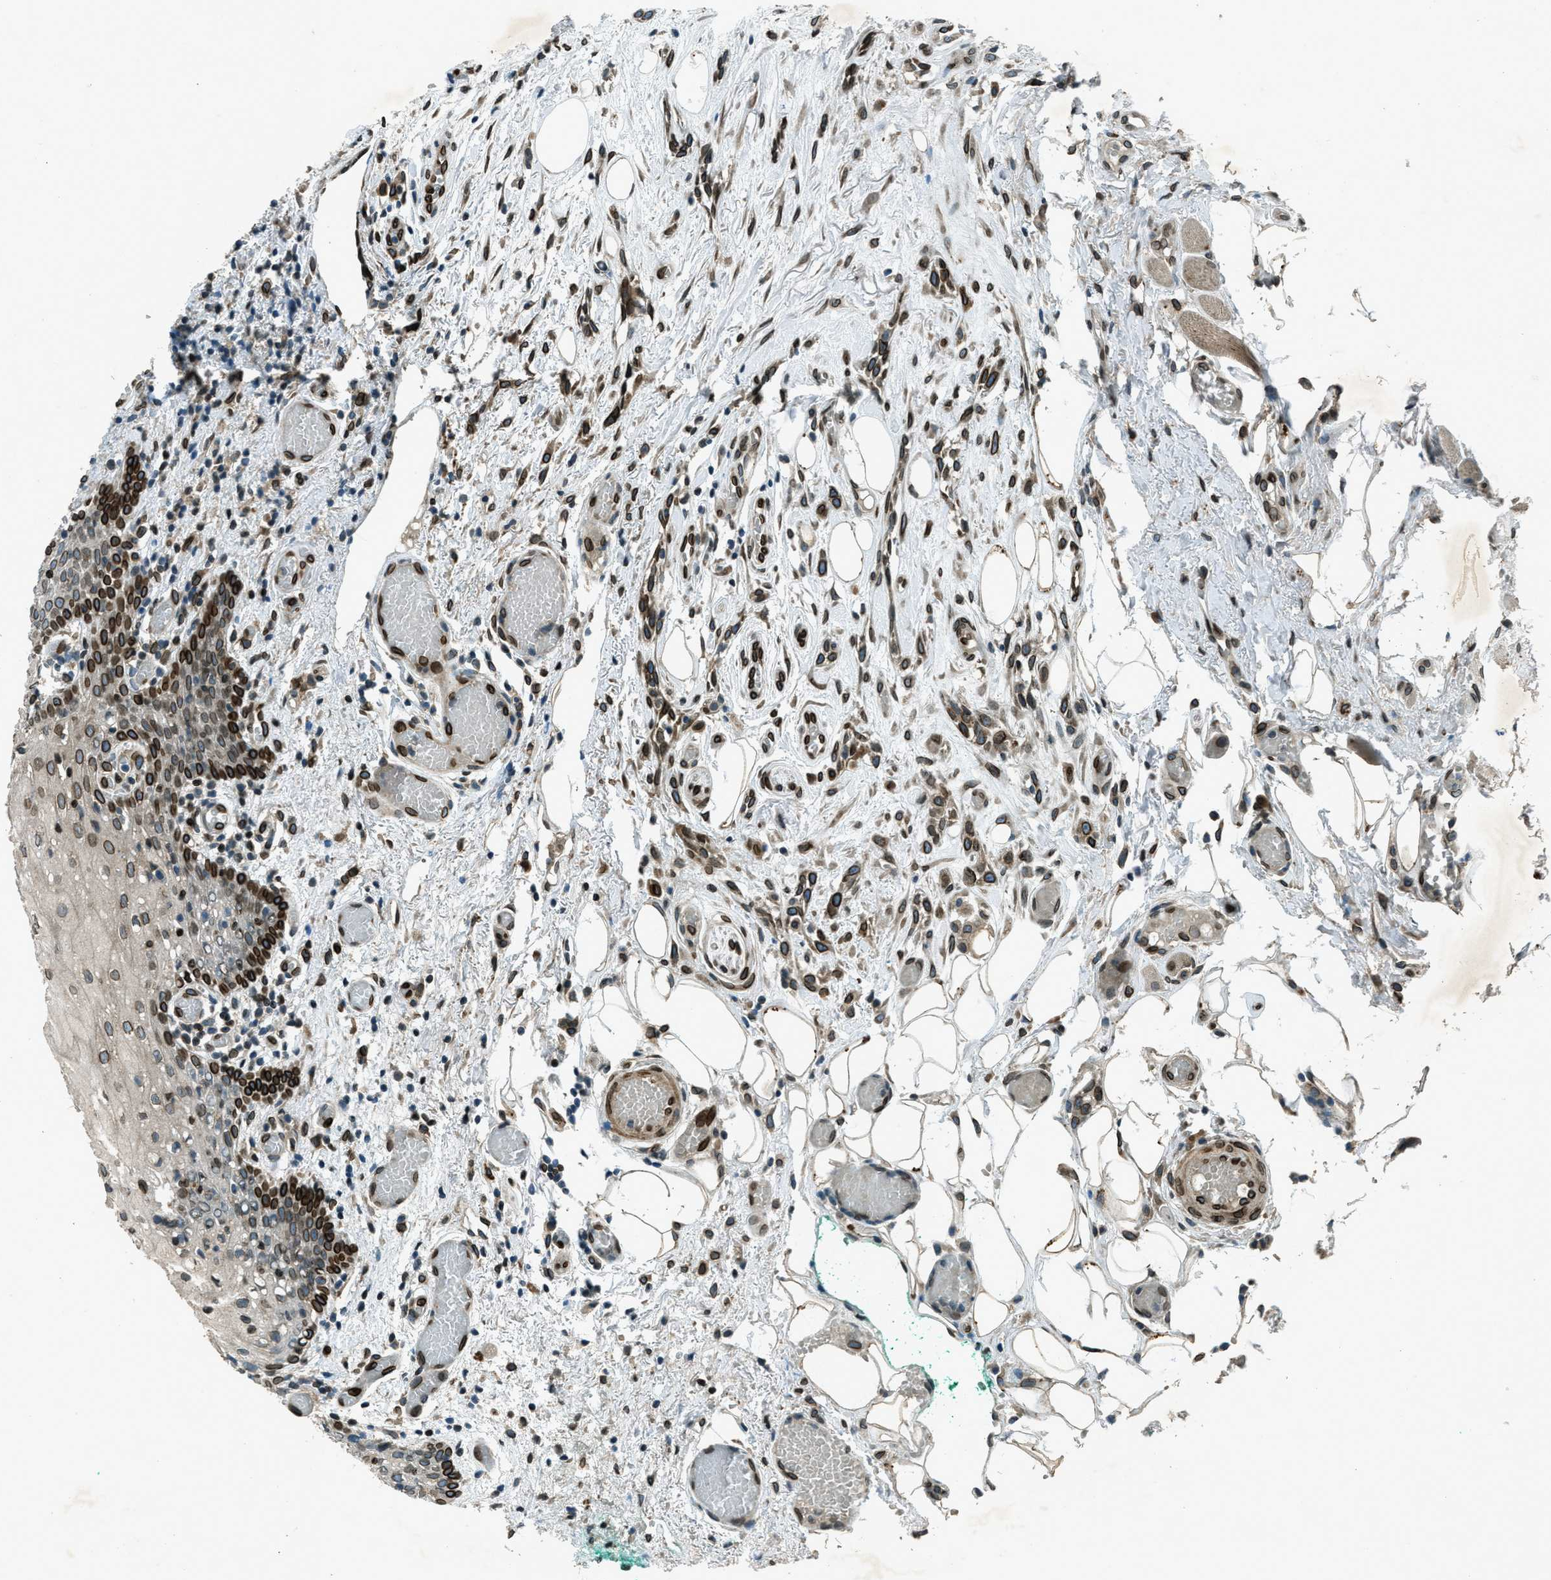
{"staining": {"intensity": "strong", "quantity": ">75%", "location": "cytoplasmic/membranous,nuclear"}, "tissue": "oral mucosa", "cell_type": "Squamous epithelial cells", "image_type": "normal", "snomed": [{"axis": "morphology", "description": "Normal tissue, NOS"}, {"axis": "morphology", "description": "Squamous cell carcinoma, NOS"}, {"axis": "topography", "description": "Oral tissue"}, {"axis": "topography", "description": "Salivary gland"}, {"axis": "topography", "description": "Head-Neck"}], "caption": "A high-resolution histopathology image shows immunohistochemistry staining of normal oral mucosa, which exhibits strong cytoplasmic/membranous,nuclear staining in about >75% of squamous epithelial cells.", "gene": "LEMD2", "patient": {"sex": "female", "age": 62}}